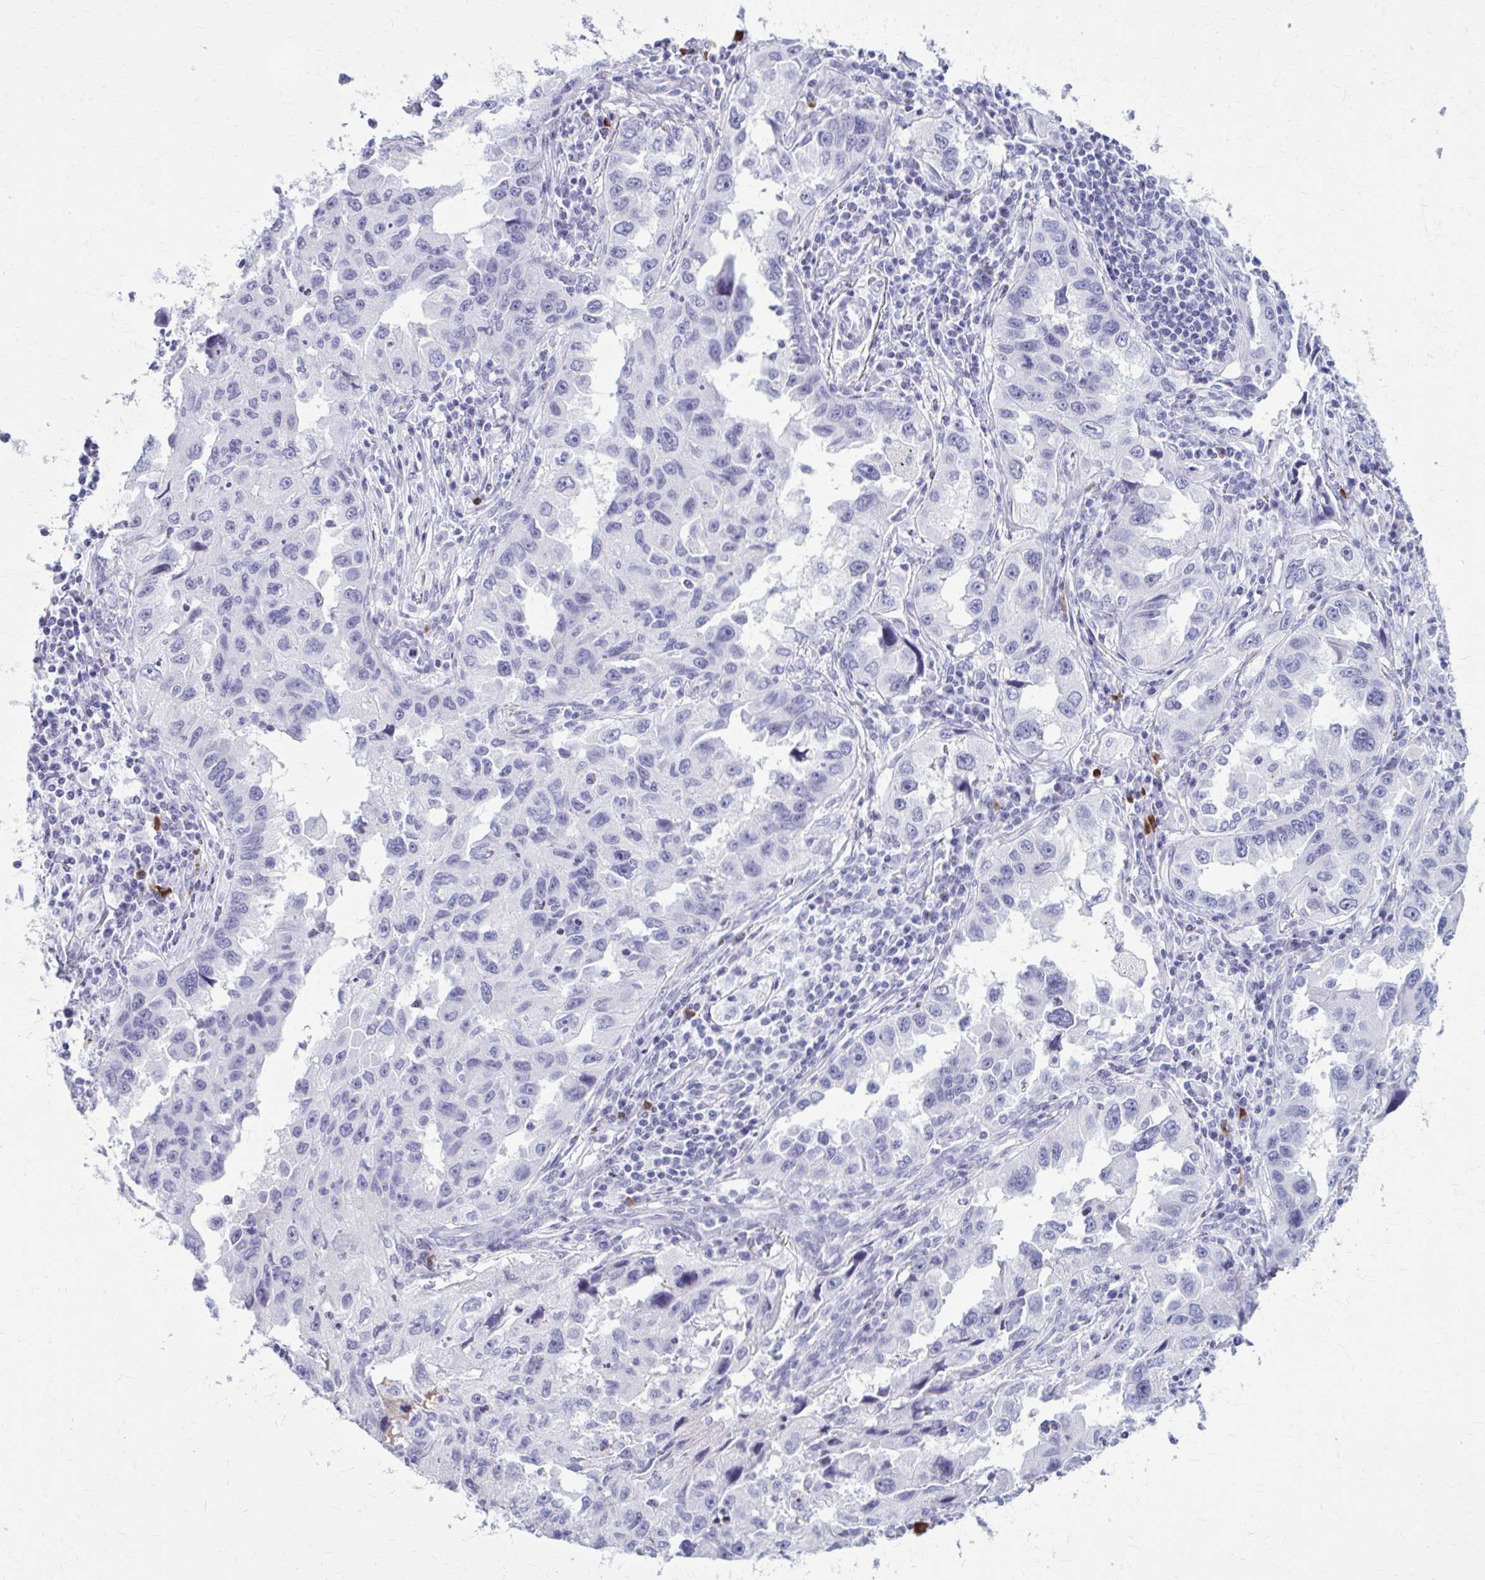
{"staining": {"intensity": "negative", "quantity": "none", "location": "none"}, "tissue": "lung cancer", "cell_type": "Tumor cells", "image_type": "cancer", "snomed": [{"axis": "morphology", "description": "Adenocarcinoma, NOS"}, {"axis": "topography", "description": "Lung"}], "caption": "DAB (3,3'-diaminobenzidine) immunohistochemical staining of lung cancer shows no significant expression in tumor cells. (Brightfield microscopy of DAB immunohistochemistry at high magnification).", "gene": "ZDHHC7", "patient": {"sex": "female", "age": 73}}